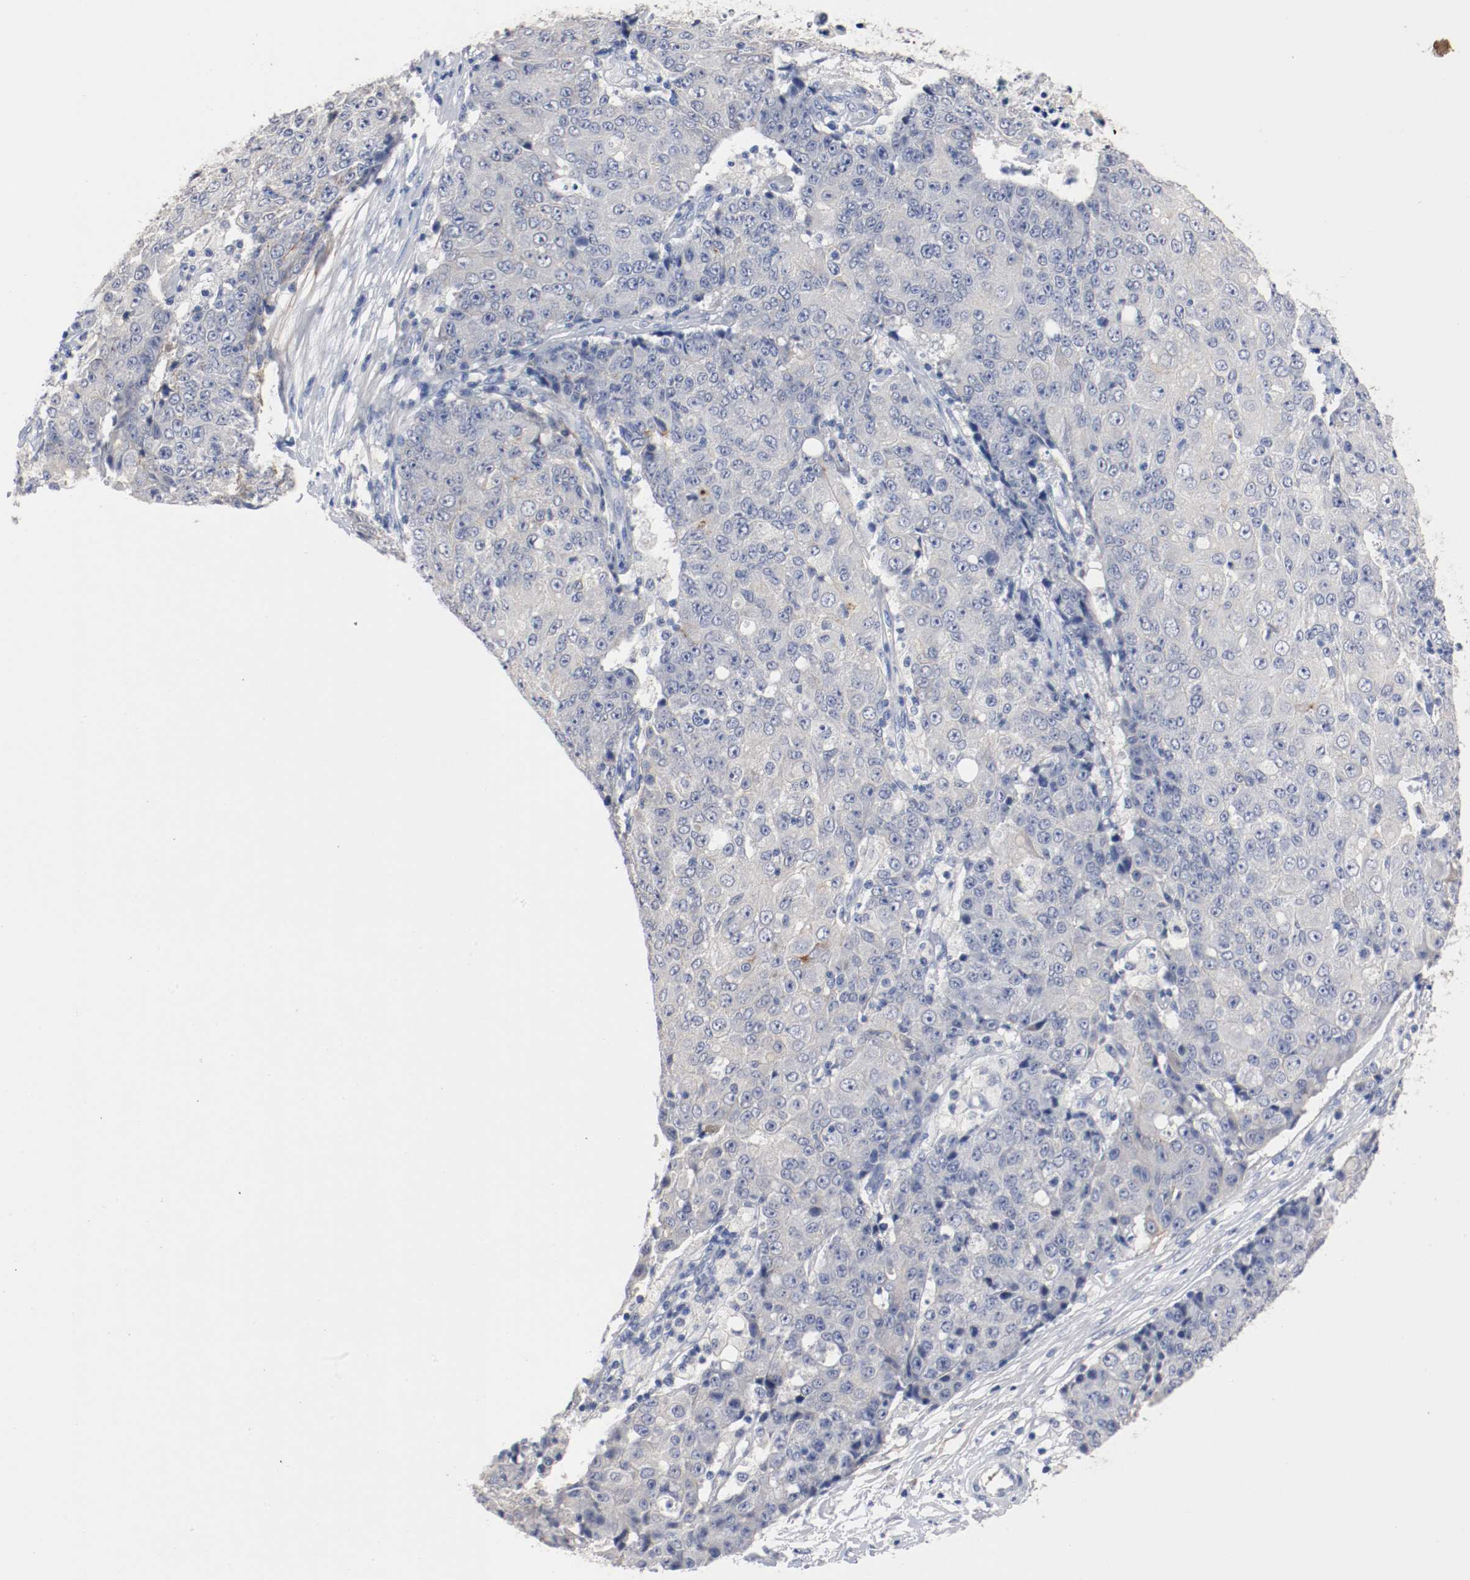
{"staining": {"intensity": "weak", "quantity": "<25%", "location": "cytoplasmic/membranous"}, "tissue": "ovarian cancer", "cell_type": "Tumor cells", "image_type": "cancer", "snomed": [{"axis": "morphology", "description": "Carcinoma, endometroid"}, {"axis": "topography", "description": "Ovary"}], "caption": "Immunohistochemical staining of human endometroid carcinoma (ovarian) displays no significant positivity in tumor cells.", "gene": "TNC", "patient": {"sex": "female", "age": 42}}